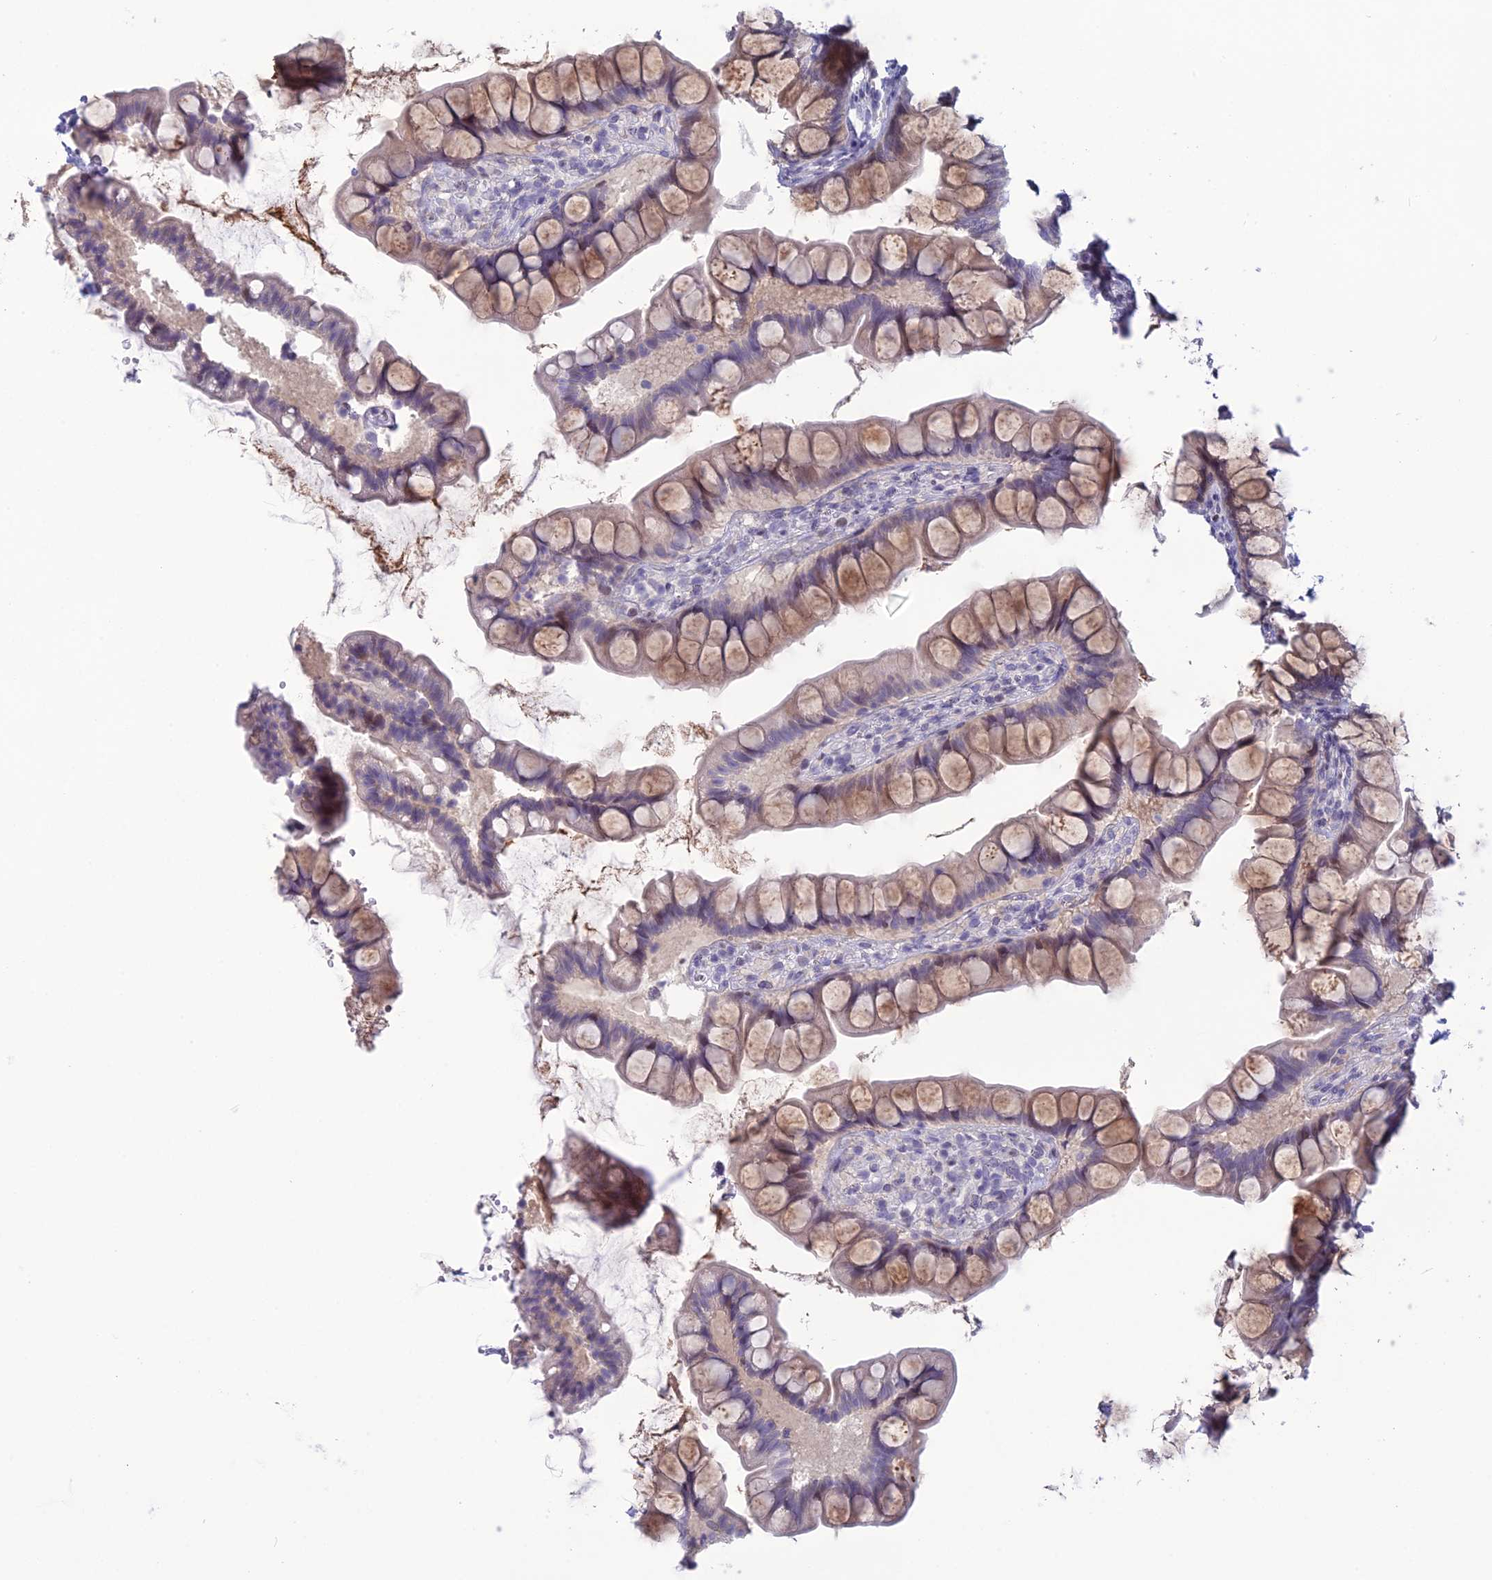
{"staining": {"intensity": "moderate", "quantity": "<25%", "location": "cytoplasmic/membranous"}, "tissue": "small intestine", "cell_type": "Glandular cells", "image_type": "normal", "snomed": [{"axis": "morphology", "description": "Normal tissue, NOS"}, {"axis": "topography", "description": "Small intestine"}], "caption": "Immunohistochemistry image of normal small intestine: small intestine stained using immunohistochemistry demonstrates low levels of moderate protein expression localized specifically in the cytoplasmic/membranous of glandular cells, appearing as a cytoplasmic/membranous brown color.", "gene": "TMEM134", "patient": {"sex": "male", "age": 70}}